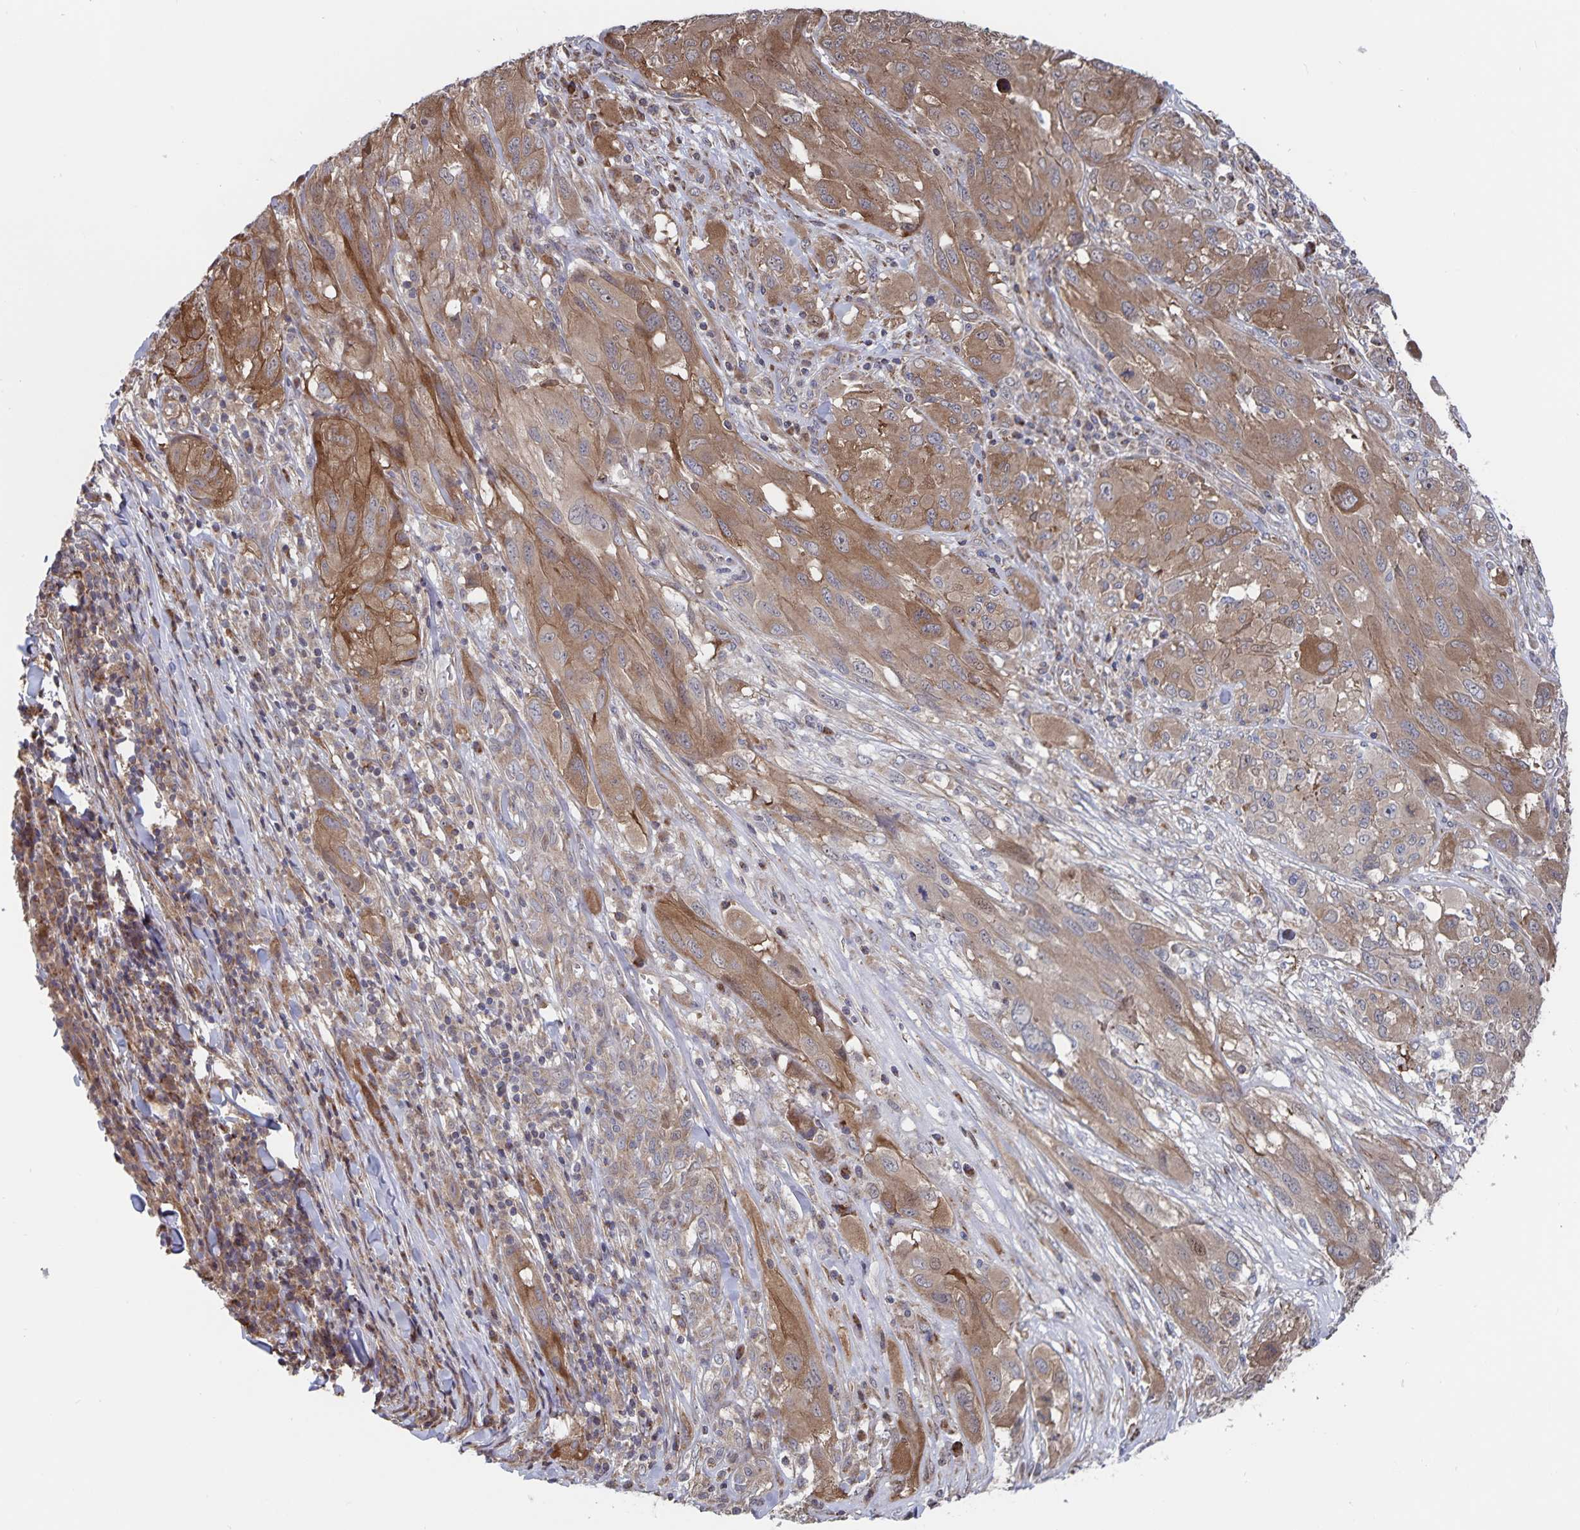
{"staining": {"intensity": "moderate", "quantity": ">75%", "location": "cytoplasmic/membranous"}, "tissue": "melanoma", "cell_type": "Tumor cells", "image_type": "cancer", "snomed": [{"axis": "morphology", "description": "Malignant melanoma, NOS"}, {"axis": "topography", "description": "Skin"}], "caption": "Brown immunohistochemical staining in human malignant melanoma reveals moderate cytoplasmic/membranous staining in about >75% of tumor cells.", "gene": "ACACA", "patient": {"sex": "female", "age": 91}}